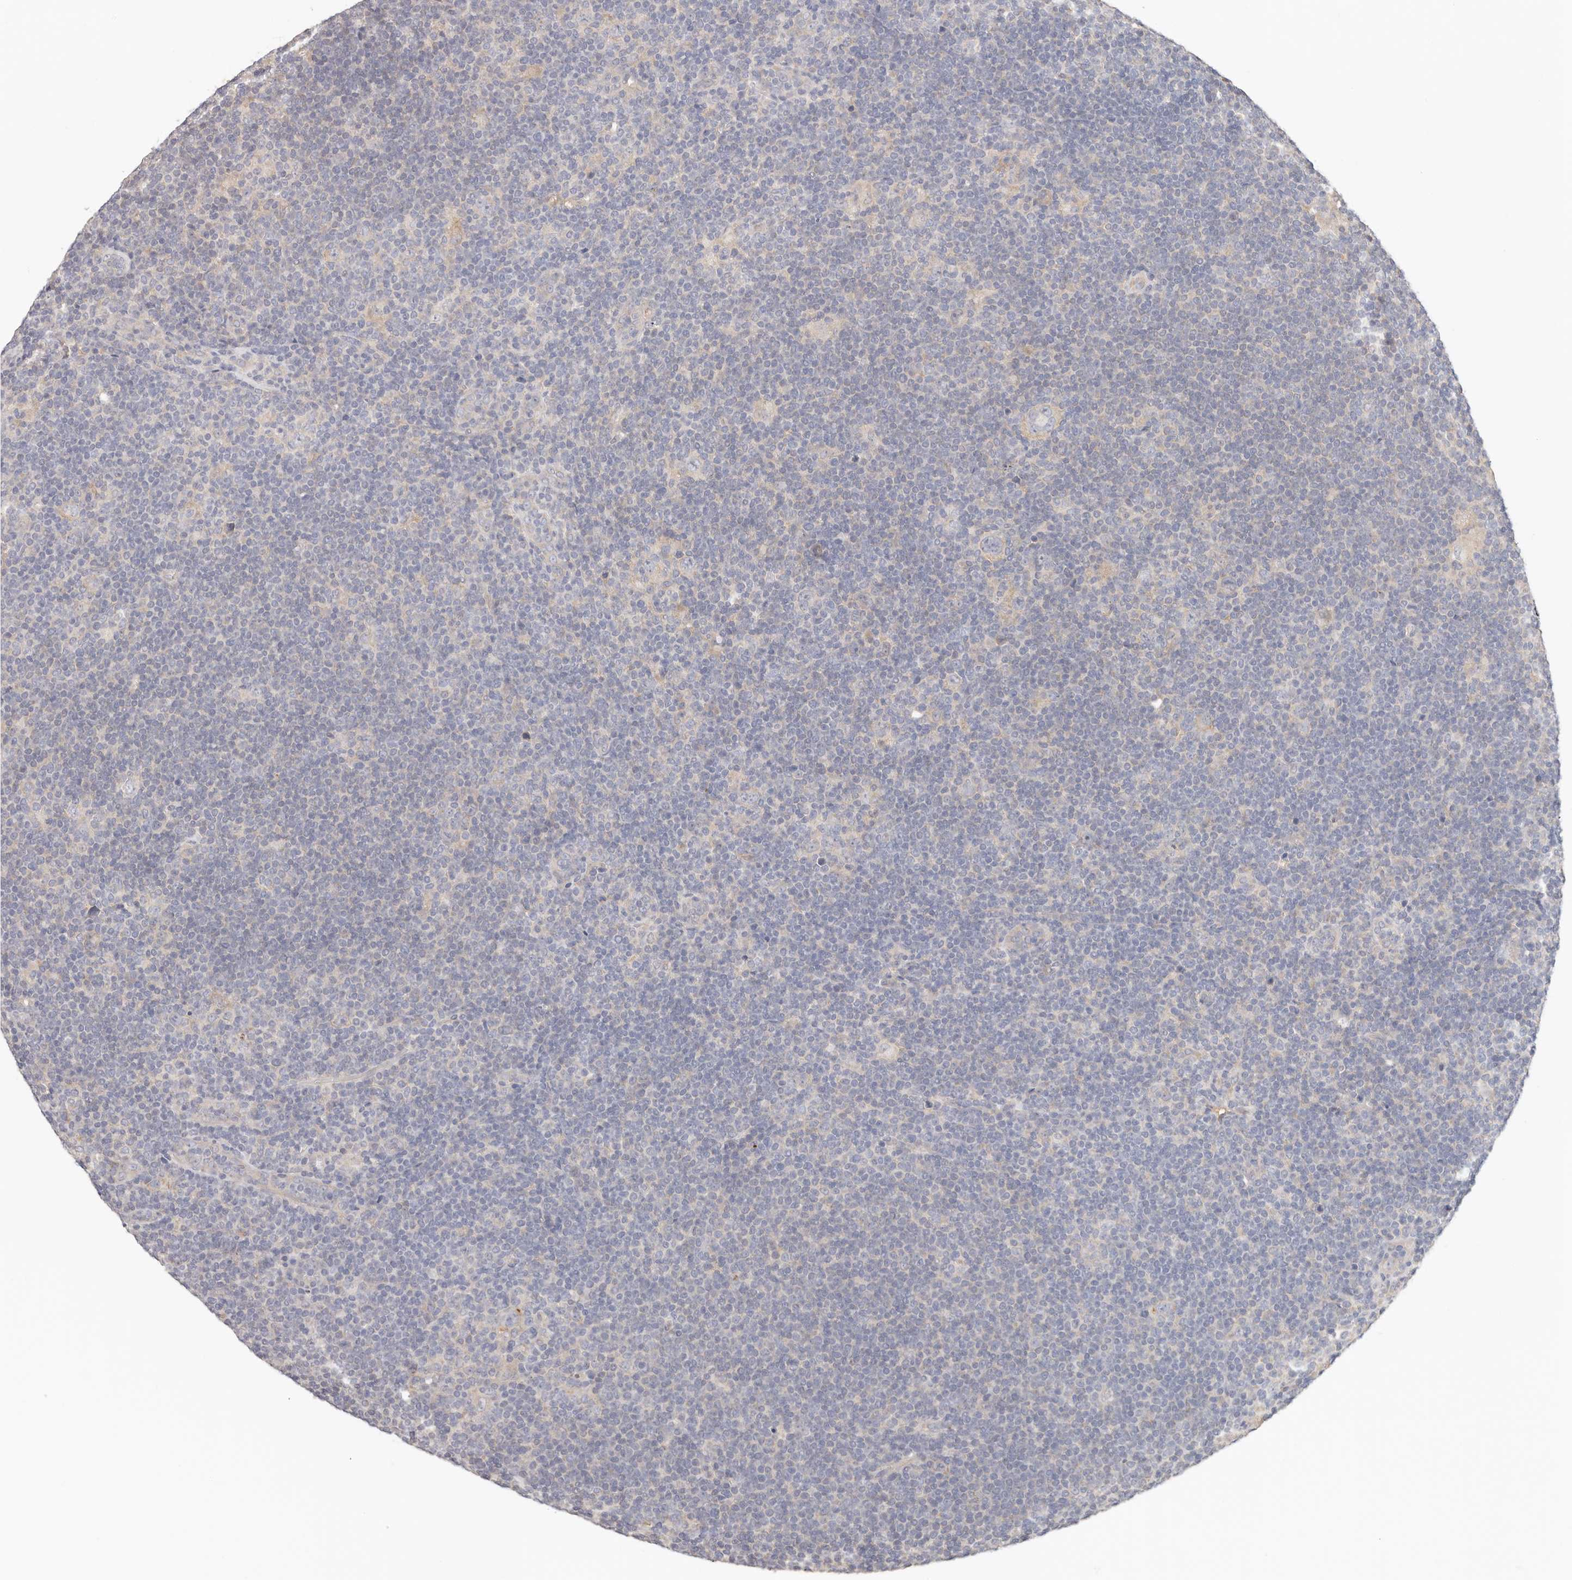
{"staining": {"intensity": "negative", "quantity": "none", "location": "none"}, "tissue": "lymphoma", "cell_type": "Tumor cells", "image_type": "cancer", "snomed": [{"axis": "morphology", "description": "Hodgkin's disease, NOS"}, {"axis": "topography", "description": "Lymph node"}], "caption": "Protein analysis of lymphoma exhibits no significant positivity in tumor cells.", "gene": "AFDN", "patient": {"sex": "female", "age": 57}}